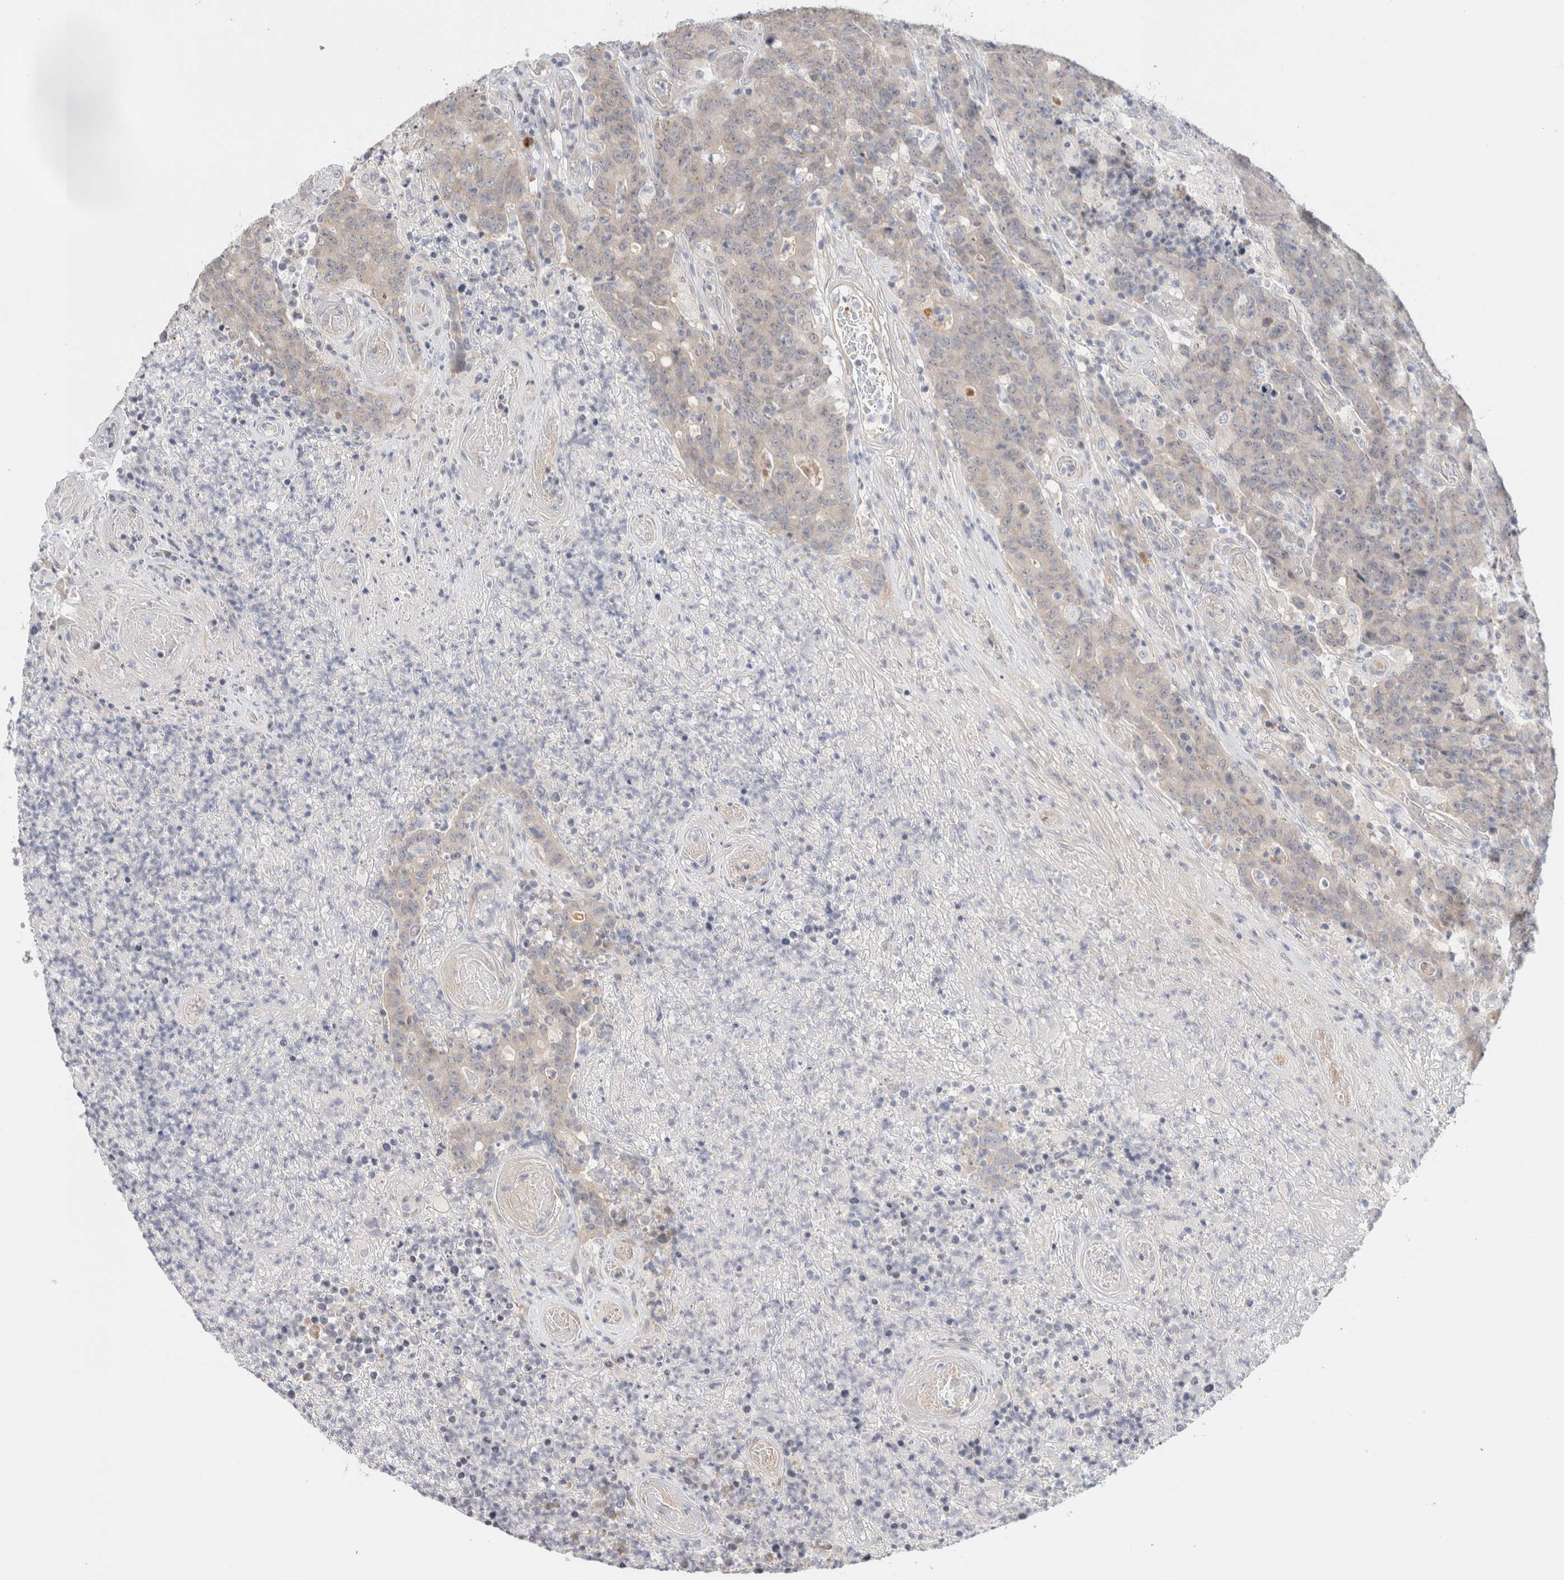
{"staining": {"intensity": "negative", "quantity": "none", "location": "none"}, "tissue": "colorectal cancer", "cell_type": "Tumor cells", "image_type": "cancer", "snomed": [{"axis": "morphology", "description": "Normal tissue, NOS"}, {"axis": "morphology", "description": "Adenocarcinoma, NOS"}, {"axis": "topography", "description": "Colon"}], "caption": "A photomicrograph of human colorectal cancer is negative for staining in tumor cells. The staining was performed using DAB to visualize the protein expression in brown, while the nuclei were stained in blue with hematoxylin (Magnification: 20x).", "gene": "SPRTN", "patient": {"sex": "female", "age": 75}}